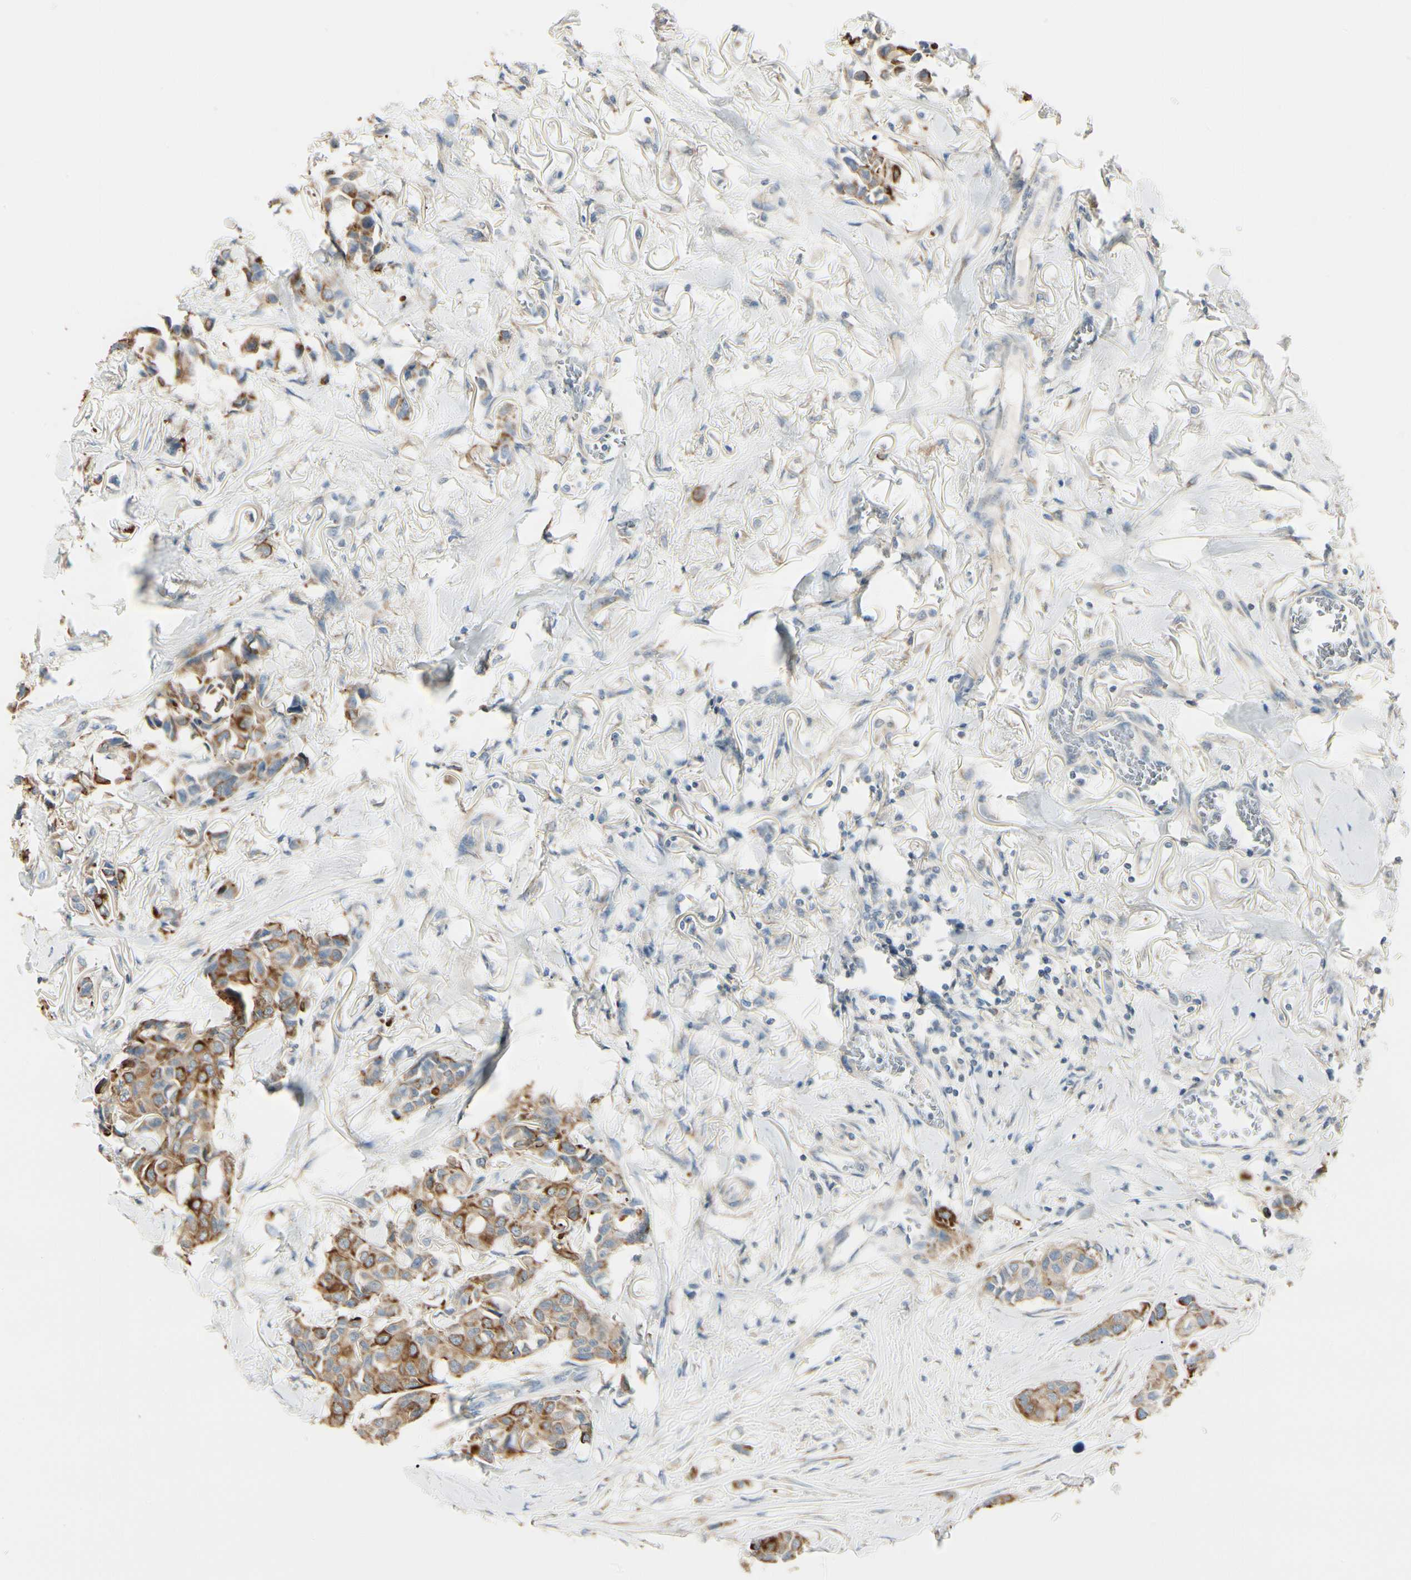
{"staining": {"intensity": "strong", "quantity": ">75%", "location": "cytoplasmic/membranous"}, "tissue": "breast cancer", "cell_type": "Tumor cells", "image_type": "cancer", "snomed": [{"axis": "morphology", "description": "Duct carcinoma"}, {"axis": "topography", "description": "Breast"}], "caption": "Human breast invasive ductal carcinoma stained with a protein marker reveals strong staining in tumor cells.", "gene": "DUSP12", "patient": {"sex": "female", "age": 80}}